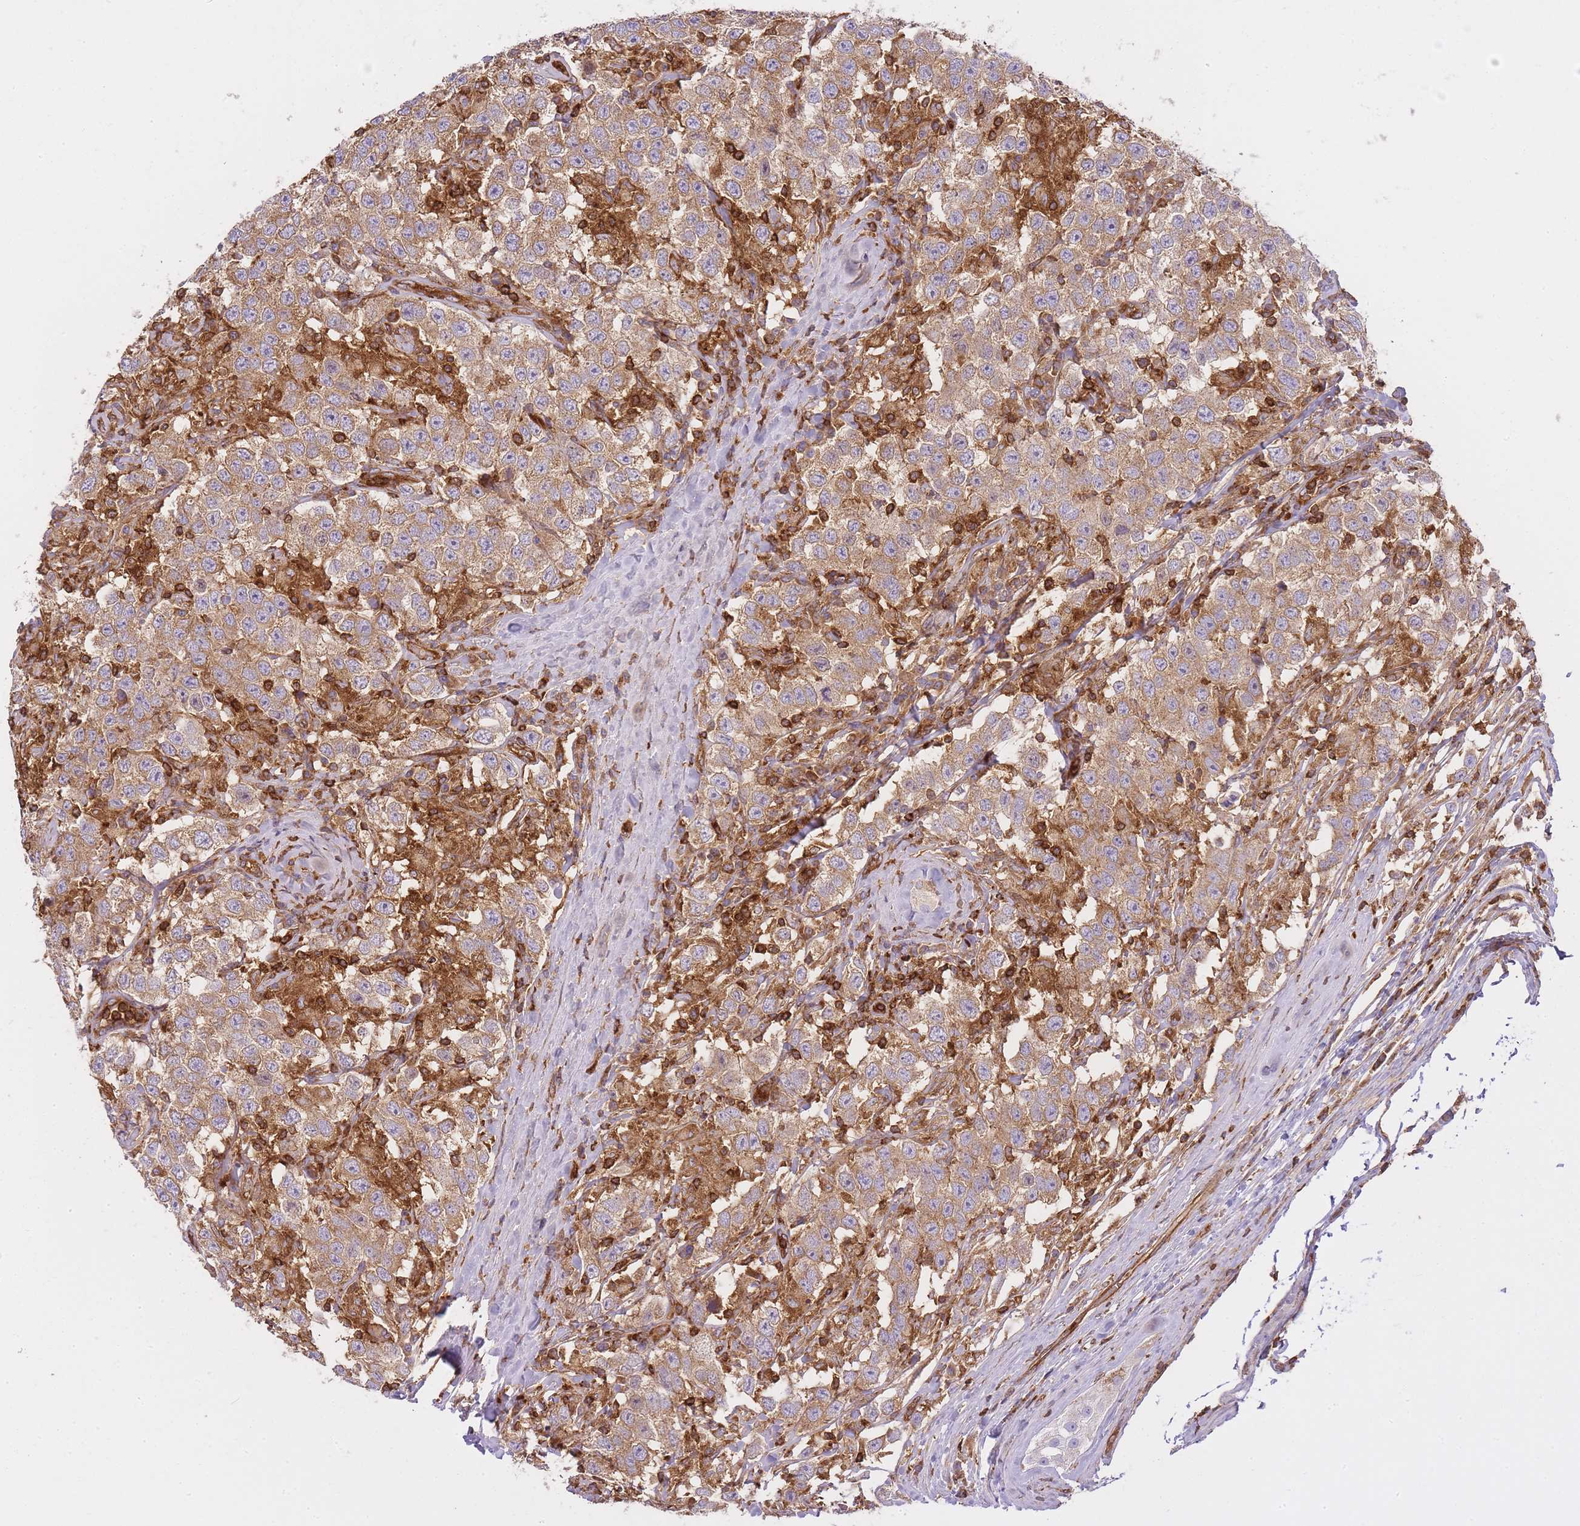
{"staining": {"intensity": "moderate", "quantity": ">75%", "location": "cytoplasmic/membranous"}, "tissue": "testis cancer", "cell_type": "Tumor cells", "image_type": "cancer", "snomed": [{"axis": "morphology", "description": "Seminoma, NOS"}, {"axis": "topography", "description": "Testis"}], "caption": "This is a histology image of immunohistochemistry staining of testis cancer (seminoma), which shows moderate staining in the cytoplasmic/membranous of tumor cells.", "gene": "MSN", "patient": {"sex": "male", "age": 41}}